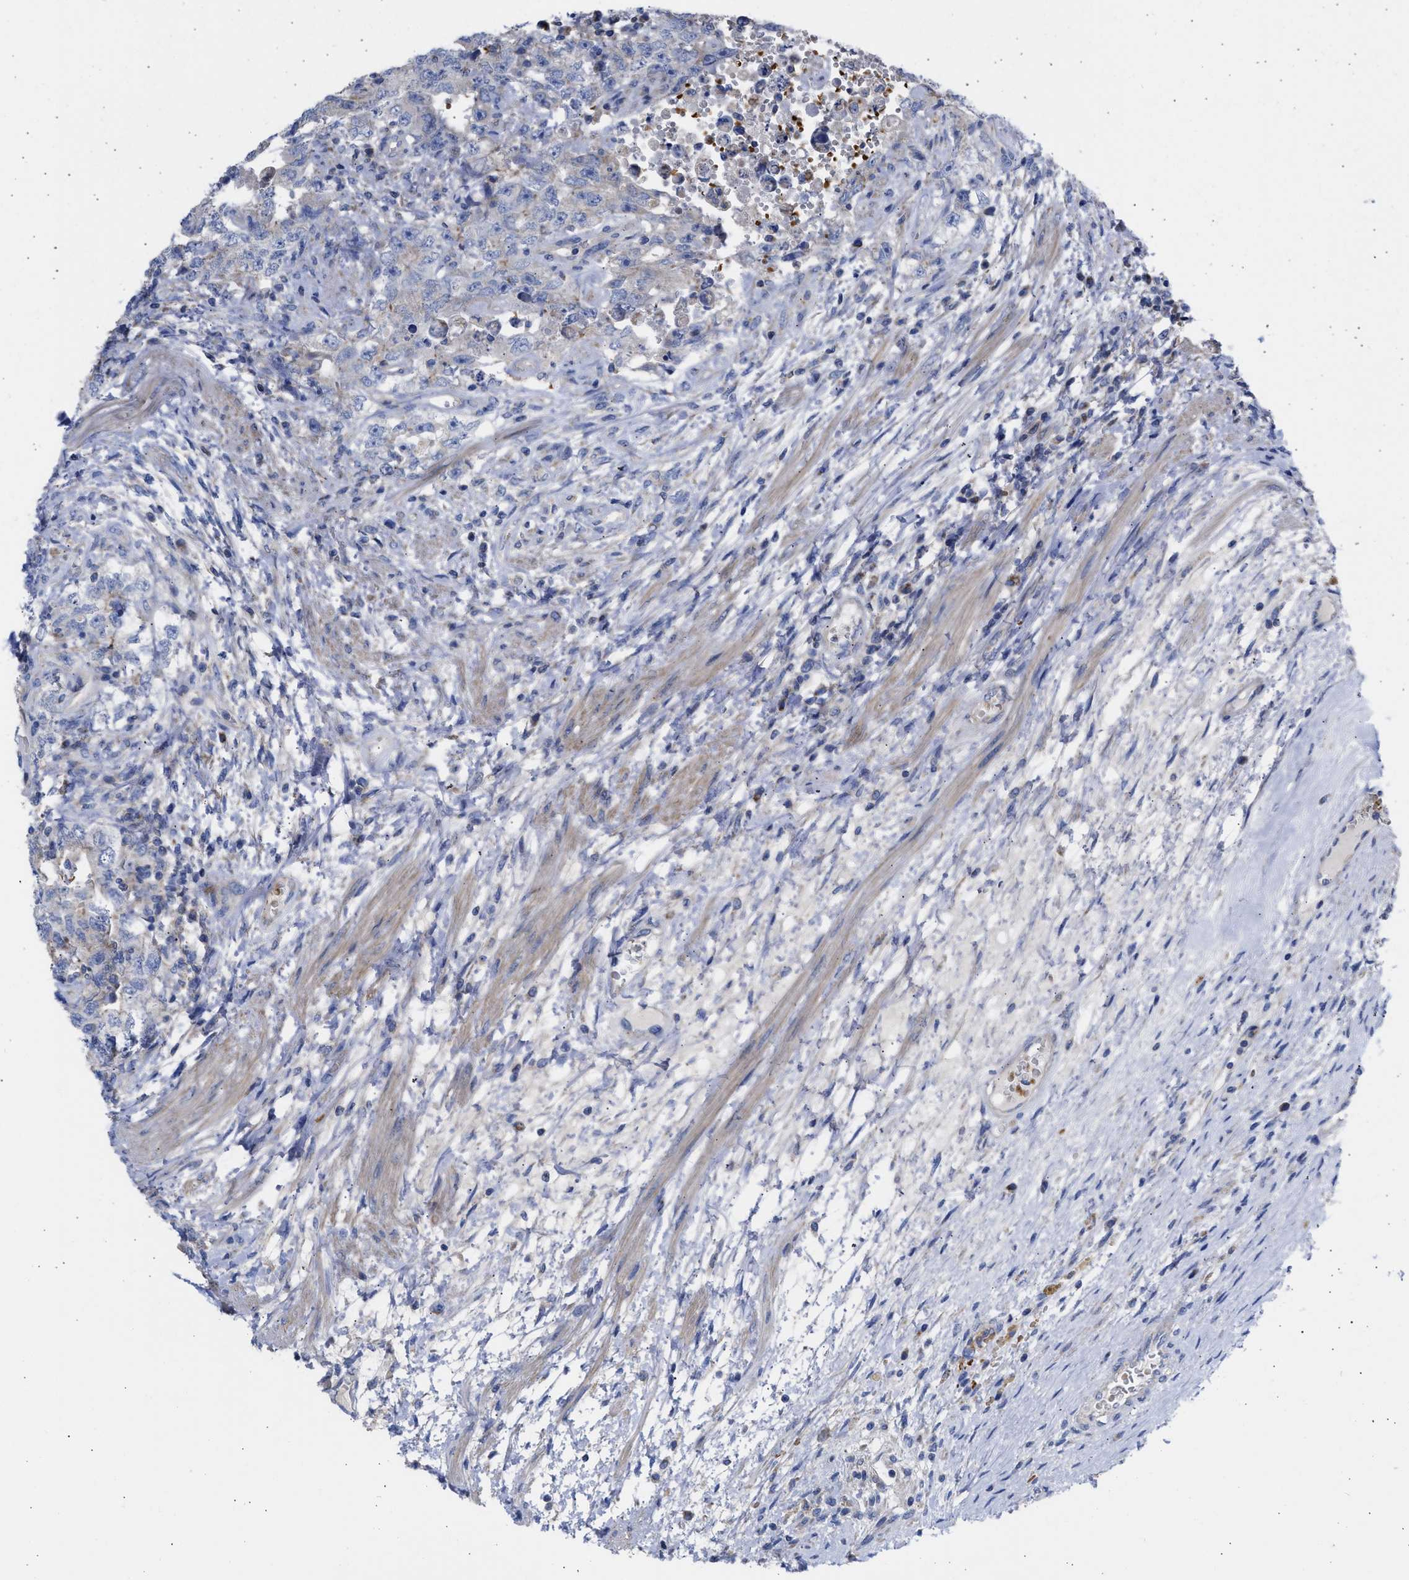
{"staining": {"intensity": "negative", "quantity": "none", "location": "none"}, "tissue": "testis cancer", "cell_type": "Tumor cells", "image_type": "cancer", "snomed": [{"axis": "morphology", "description": "Carcinoma, Embryonal, NOS"}, {"axis": "topography", "description": "Testis"}], "caption": "Immunohistochemistry (IHC) of human testis cancer demonstrates no staining in tumor cells.", "gene": "BTG3", "patient": {"sex": "male", "age": 26}}